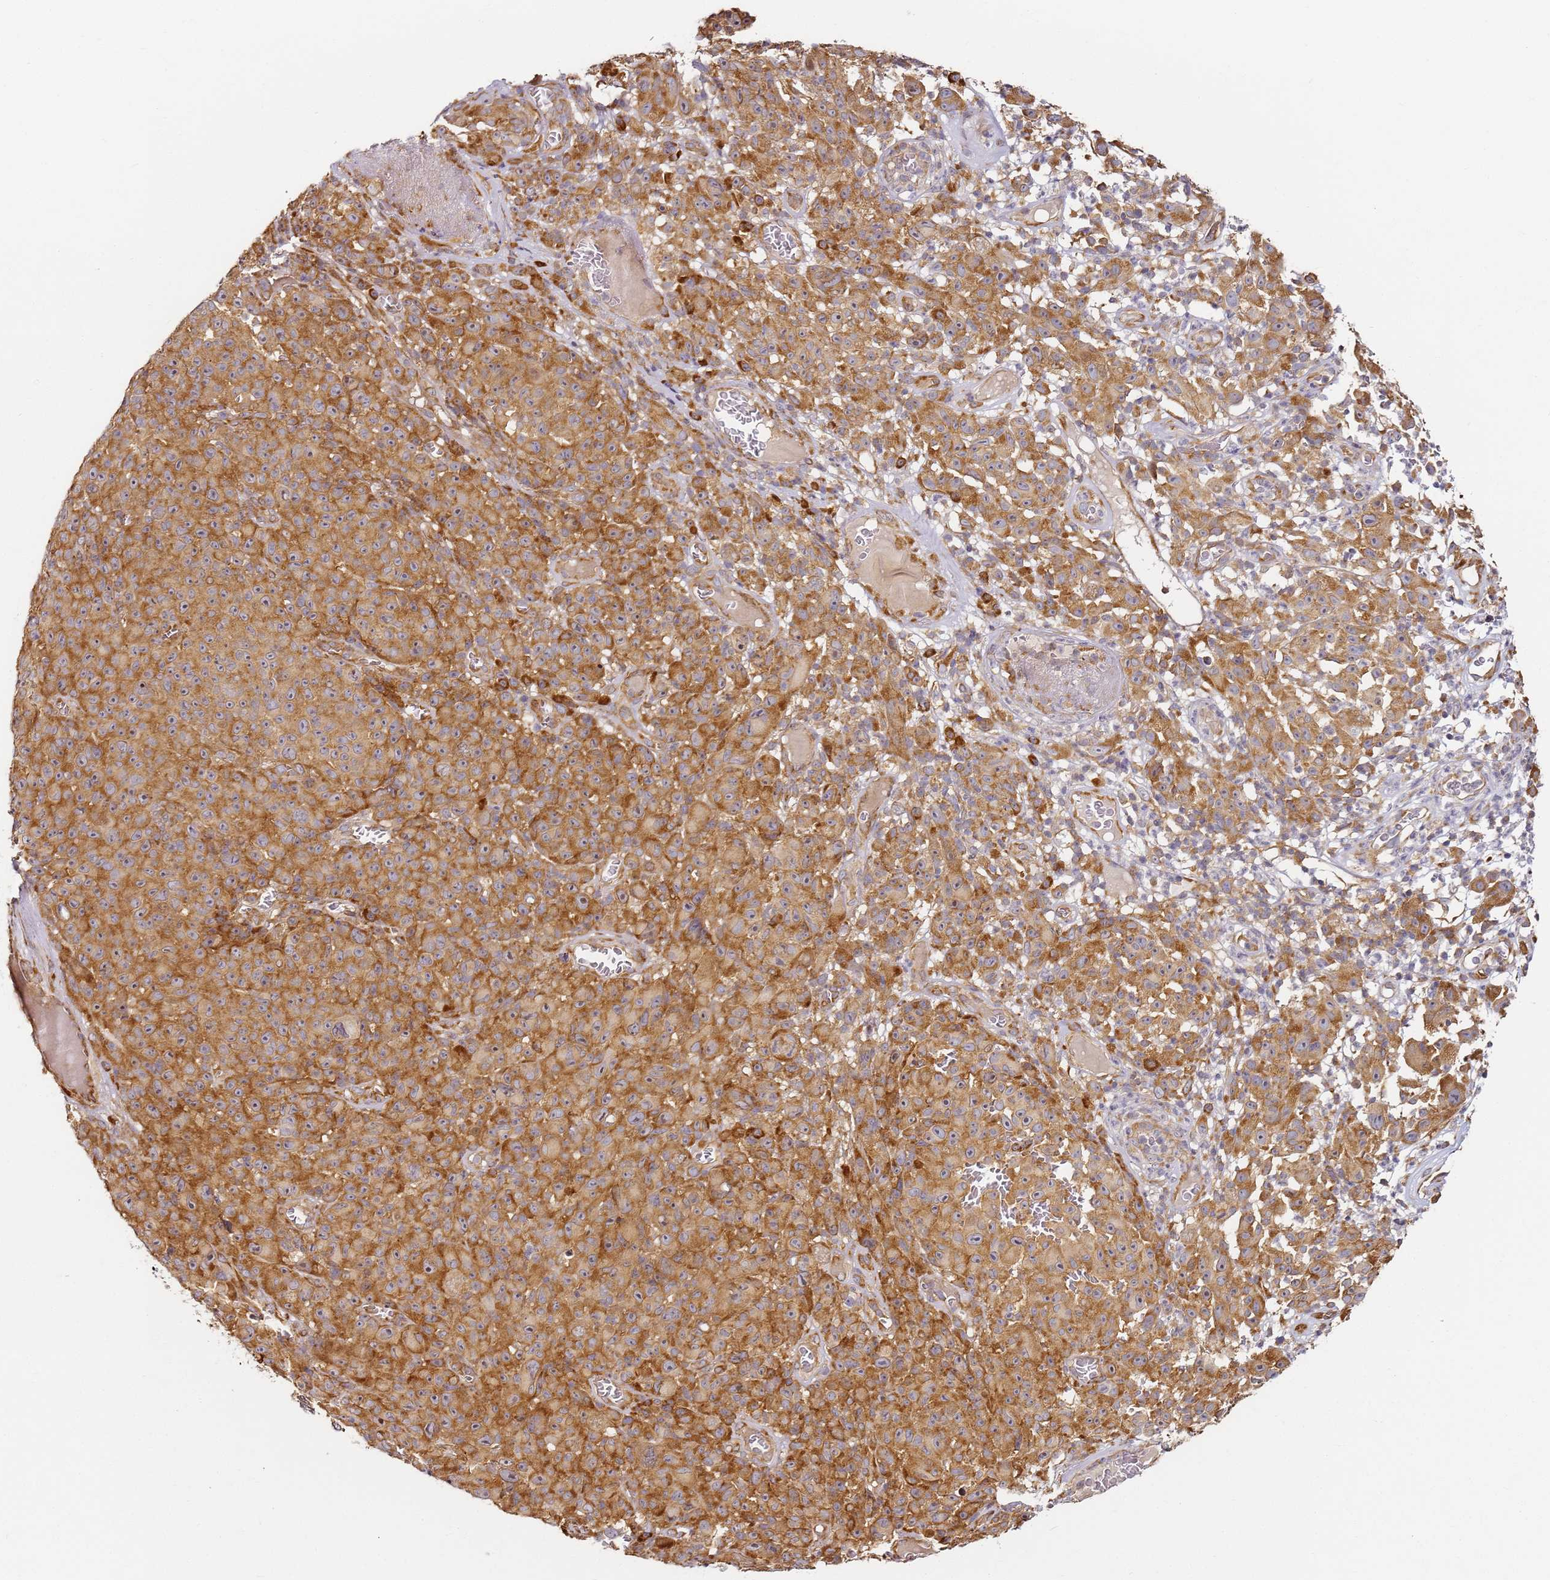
{"staining": {"intensity": "moderate", "quantity": ">75%", "location": "cytoplasmic/membranous"}, "tissue": "melanoma", "cell_type": "Tumor cells", "image_type": "cancer", "snomed": [{"axis": "morphology", "description": "Malignant melanoma, NOS"}, {"axis": "topography", "description": "Skin"}], "caption": "Melanoma was stained to show a protein in brown. There is medium levels of moderate cytoplasmic/membranous positivity in about >75% of tumor cells. Using DAB (3,3'-diaminobenzidine) (brown) and hematoxylin (blue) stains, captured at high magnification using brightfield microscopy.", "gene": "RPS3A", "patient": {"sex": "female", "age": 82}}